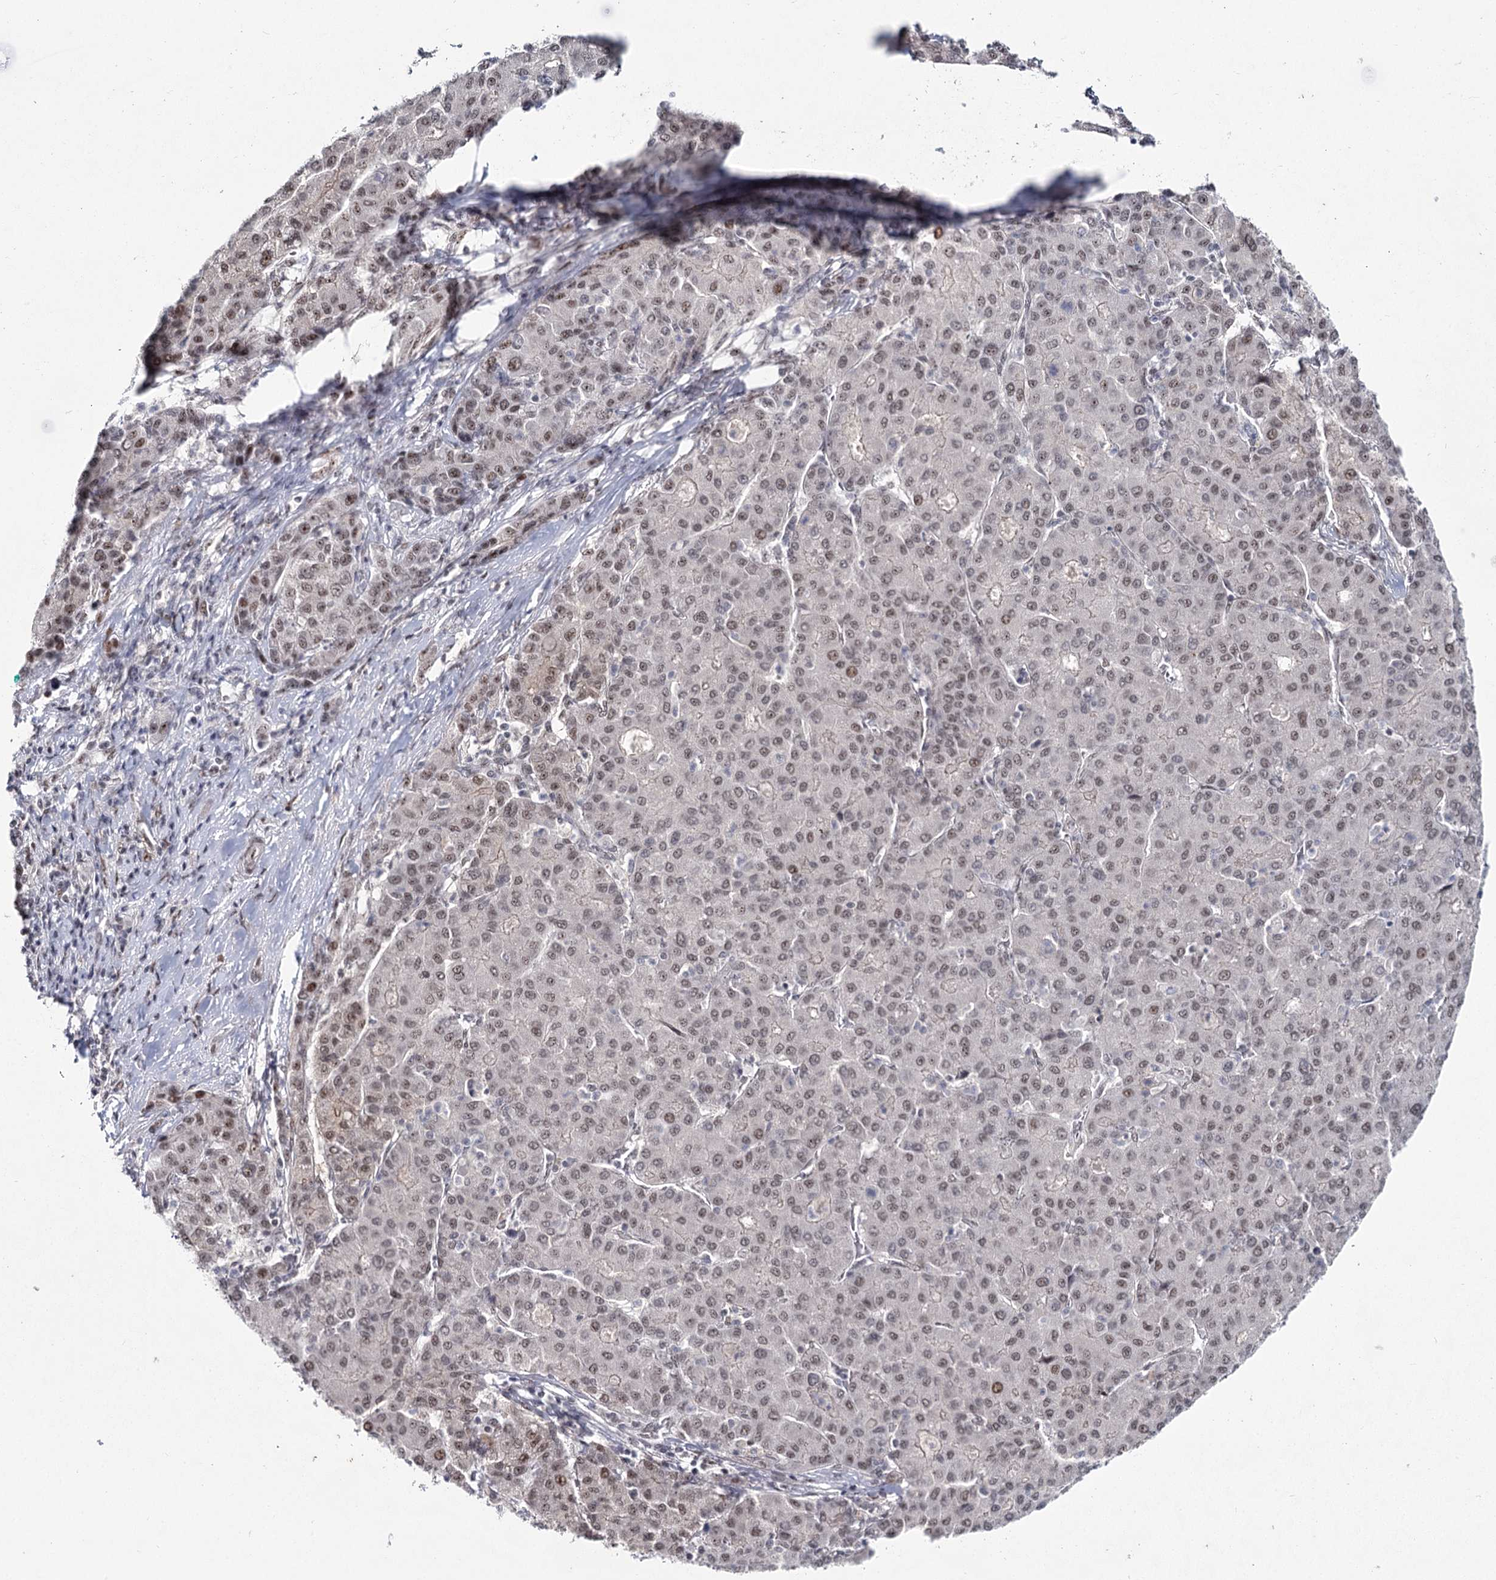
{"staining": {"intensity": "moderate", "quantity": ">75%", "location": "nuclear"}, "tissue": "liver cancer", "cell_type": "Tumor cells", "image_type": "cancer", "snomed": [{"axis": "morphology", "description": "Carcinoma, Hepatocellular, NOS"}, {"axis": "topography", "description": "Liver"}], "caption": "IHC (DAB) staining of liver hepatocellular carcinoma demonstrates moderate nuclear protein expression in about >75% of tumor cells.", "gene": "SCAF8", "patient": {"sex": "male", "age": 65}}